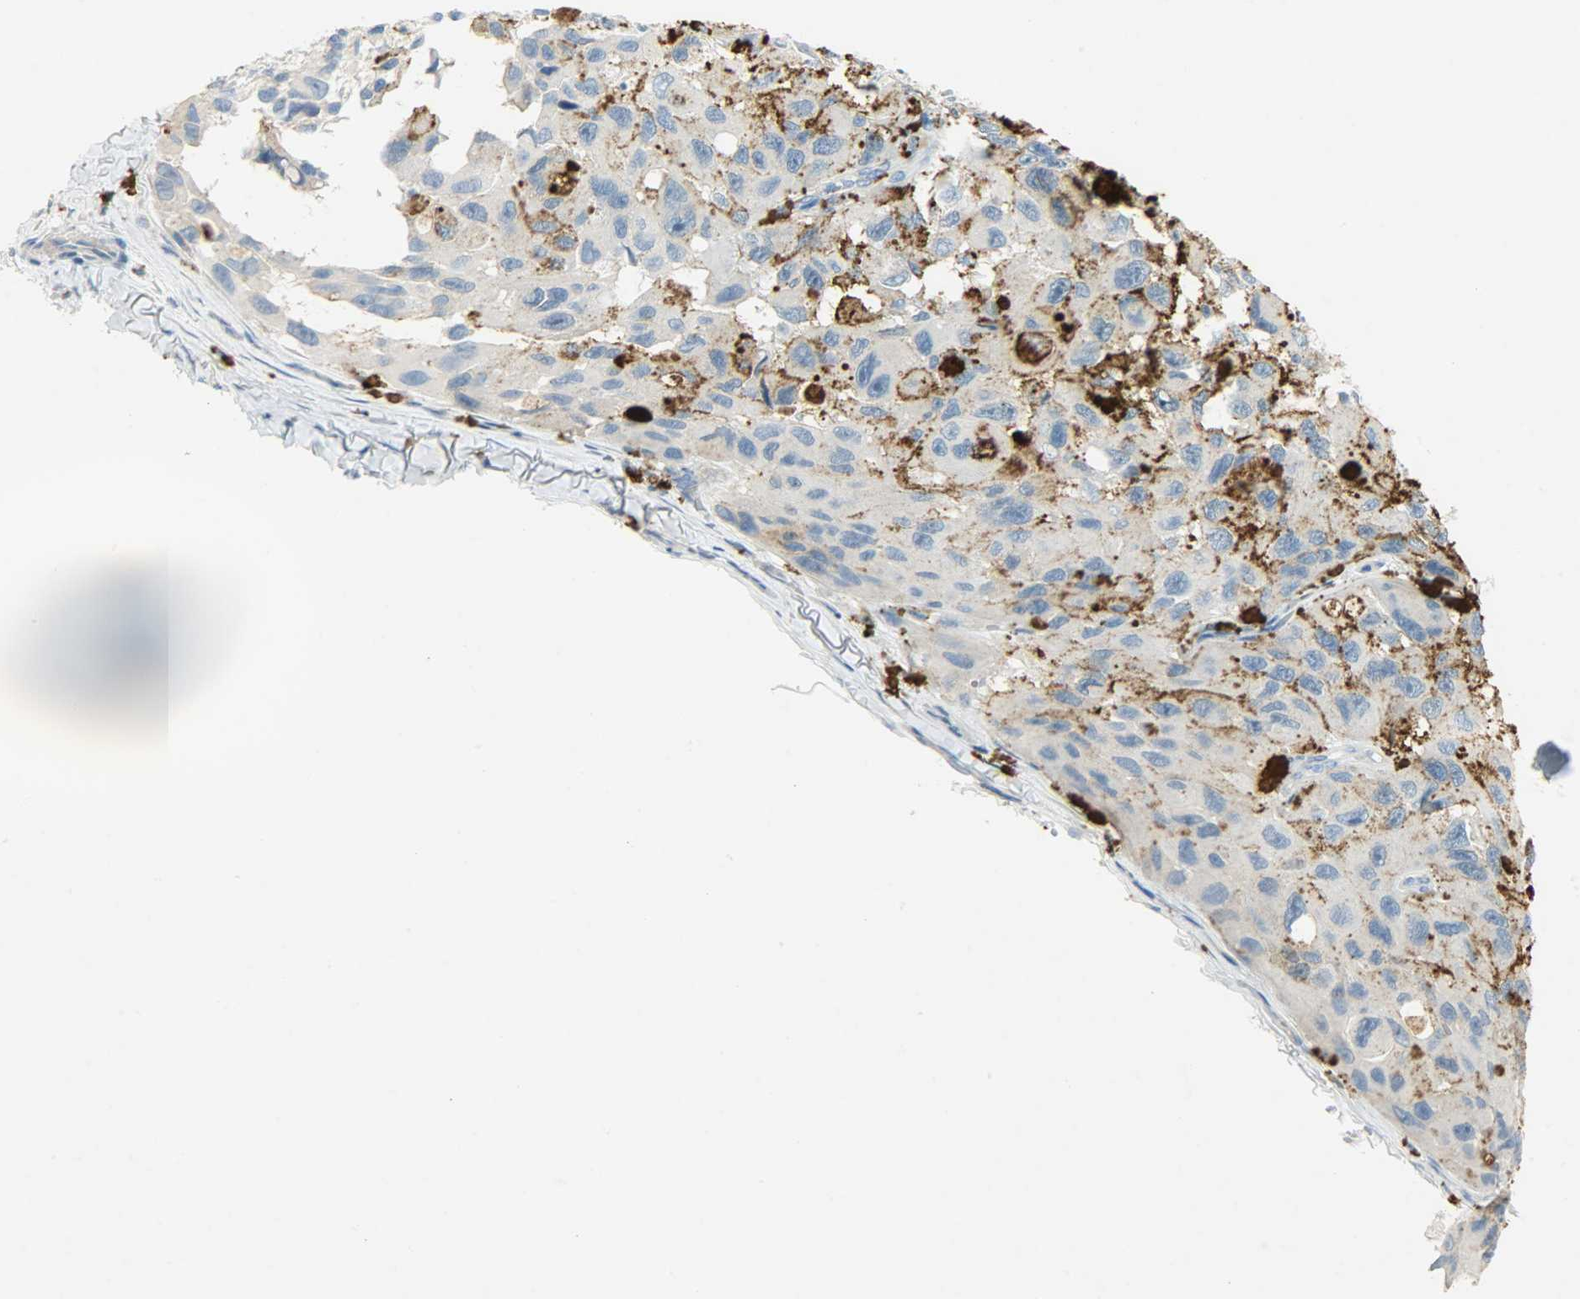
{"staining": {"intensity": "negative", "quantity": "none", "location": "none"}, "tissue": "melanoma", "cell_type": "Tumor cells", "image_type": "cancer", "snomed": [{"axis": "morphology", "description": "Malignant melanoma, NOS"}, {"axis": "topography", "description": "Skin"}], "caption": "A high-resolution photomicrograph shows immunohistochemistry staining of melanoma, which displays no significant expression in tumor cells.", "gene": "PROM1", "patient": {"sex": "female", "age": 73}}